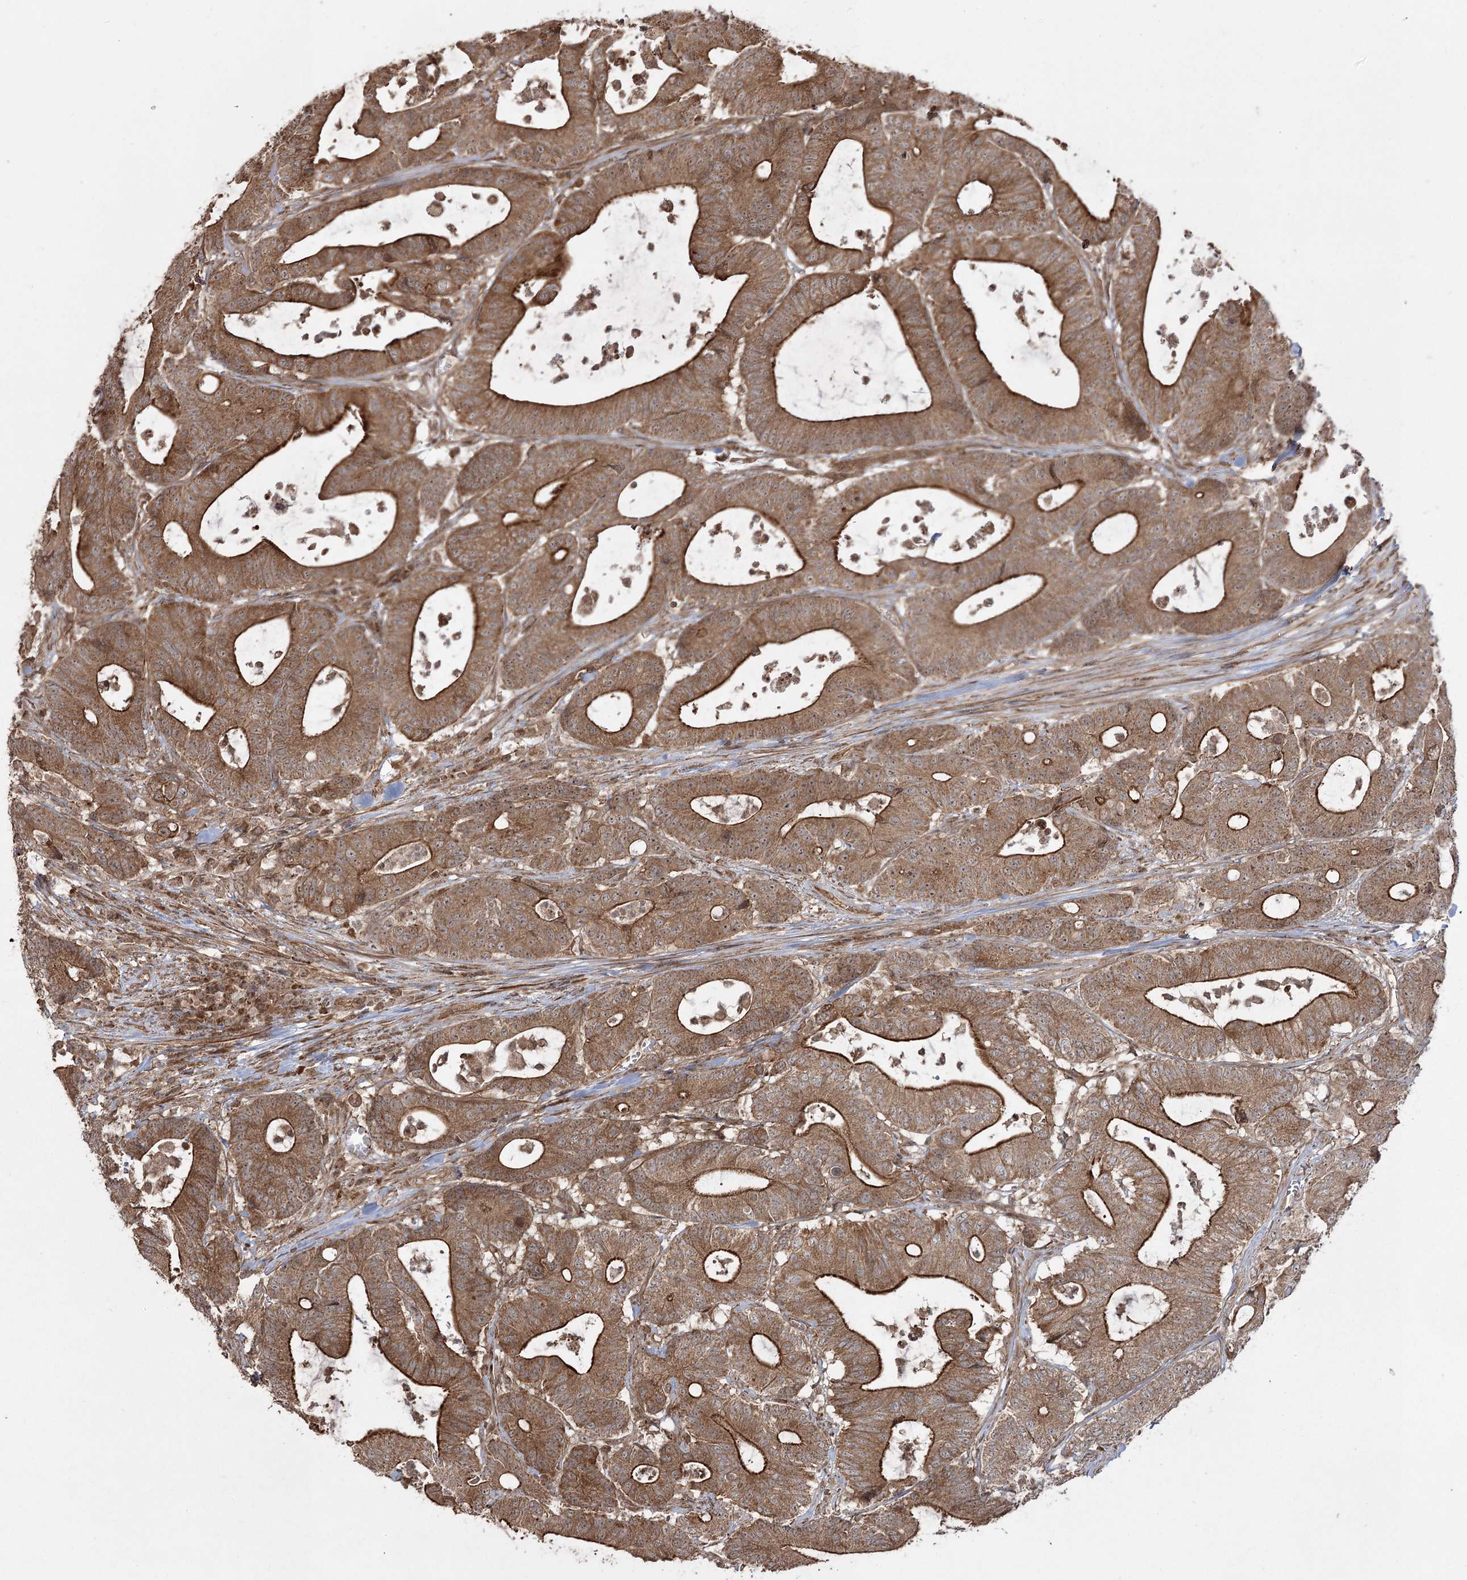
{"staining": {"intensity": "strong", "quantity": ">75%", "location": "cytoplasmic/membranous"}, "tissue": "colorectal cancer", "cell_type": "Tumor cells", "image_type": "cancer", "snomed": [{"axis": "morphology", "description": "Adenocarcinoma, NOS"}, {"axis": "topography", "description": "Colon"}], "caption": "Protein staining exhibits strong cytoplasmic/membranous expression in about >75% of tumor cells in adenocarcinoma (colorectal). (DAB IHC with brightfield microscopy, high magnification).", "gene": "CPLANE1", "patient": {"sex": "female", "age": 84}}